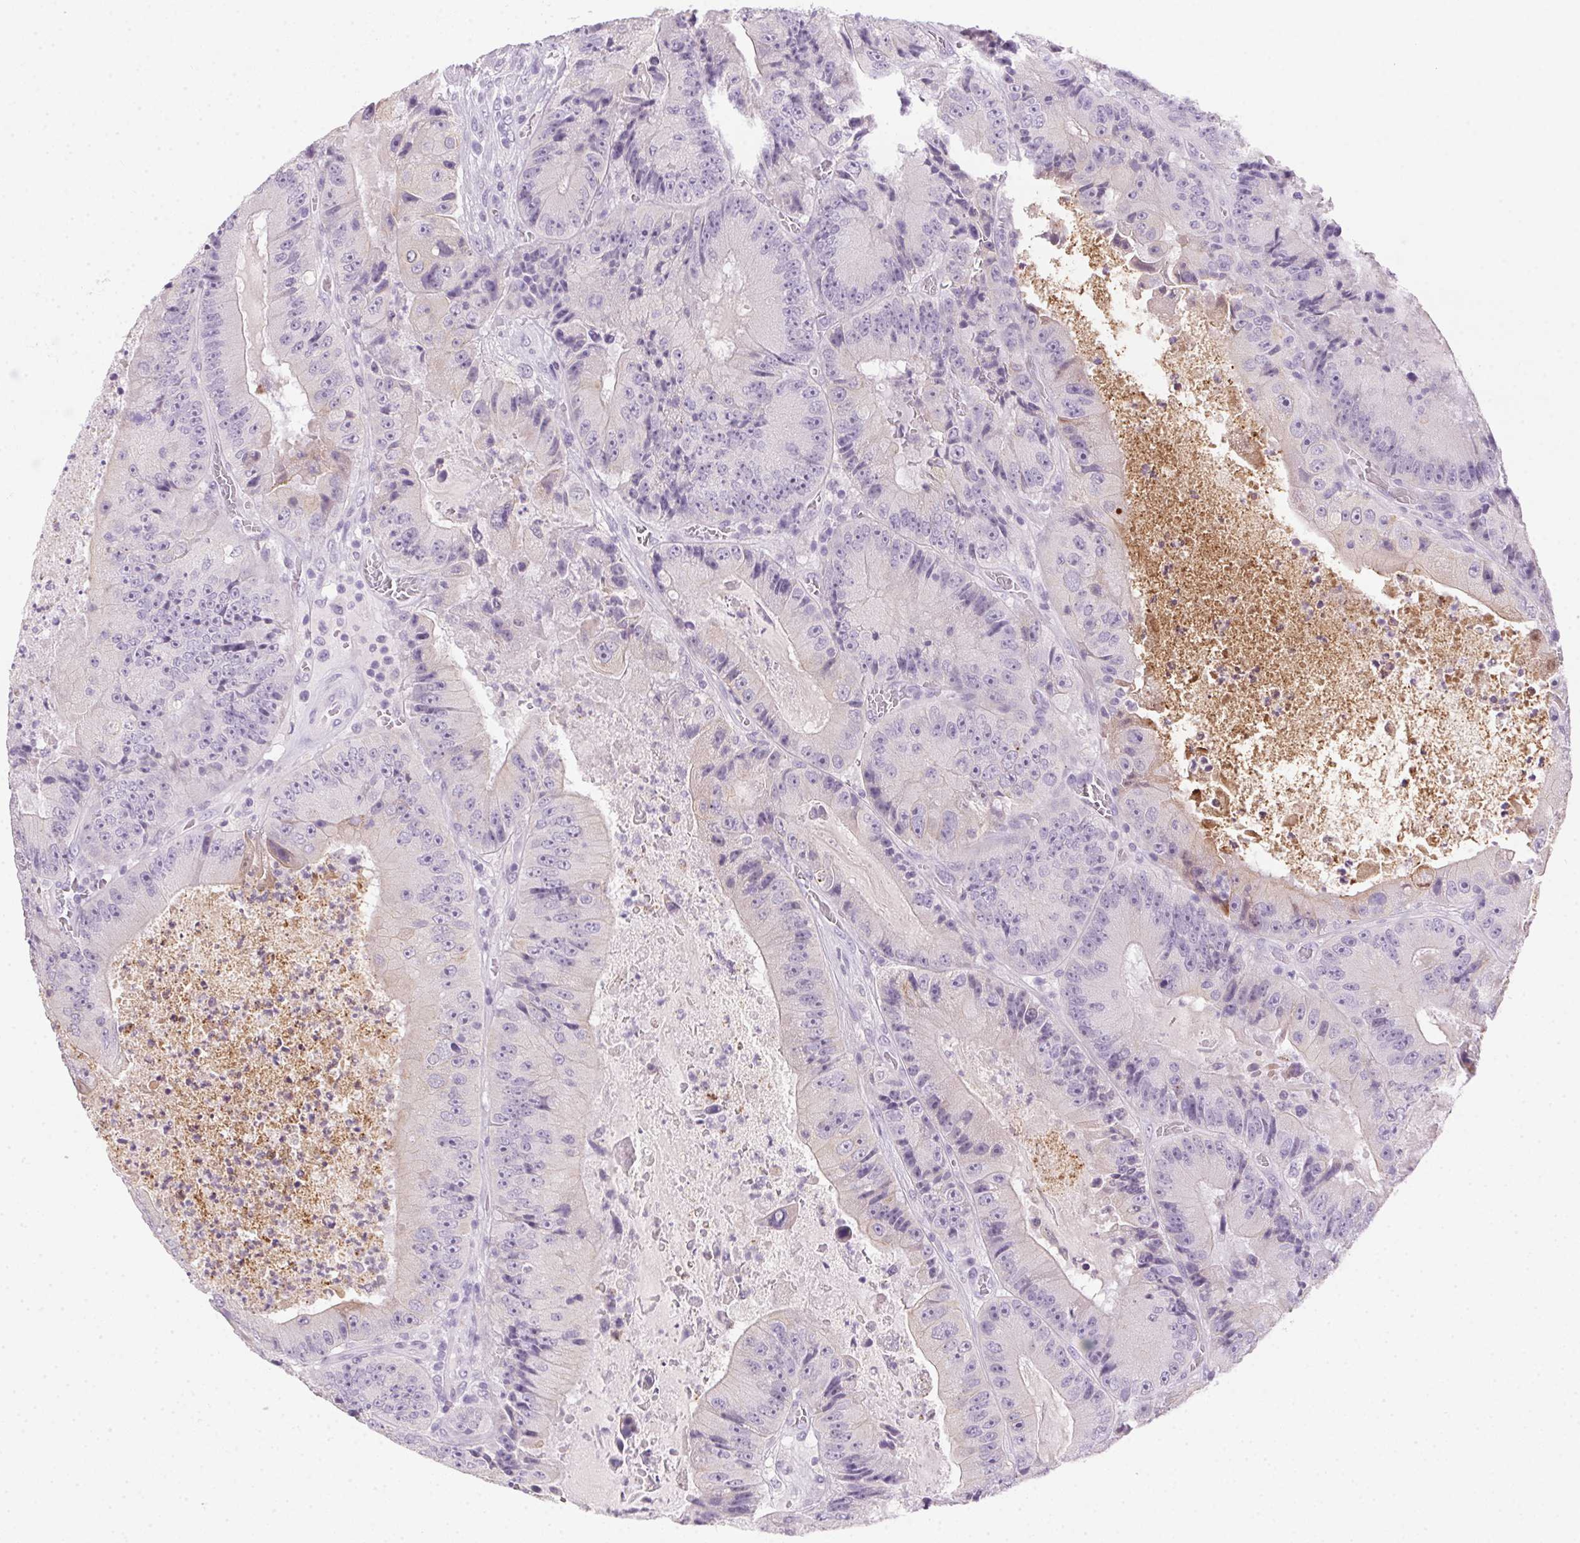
{"staining": {"intensity": "negative", "quantity": "none", "location": "none"}, "tissue": "colorectal cancer", "cell_type": "Tumor cells", "image_type": "cancer", "snomed": [{"axis": "morphology", "description": "Adenocarcinoma, NOS"}, {"axis": "topography", "description": "Colon"}], "caption": "A photomicrograph of human adenocarcinoma (colorectal) is negative for staining in tumor cells.", "gene": "POPDC2", "patient": {"sex": "female", "age": 86}}